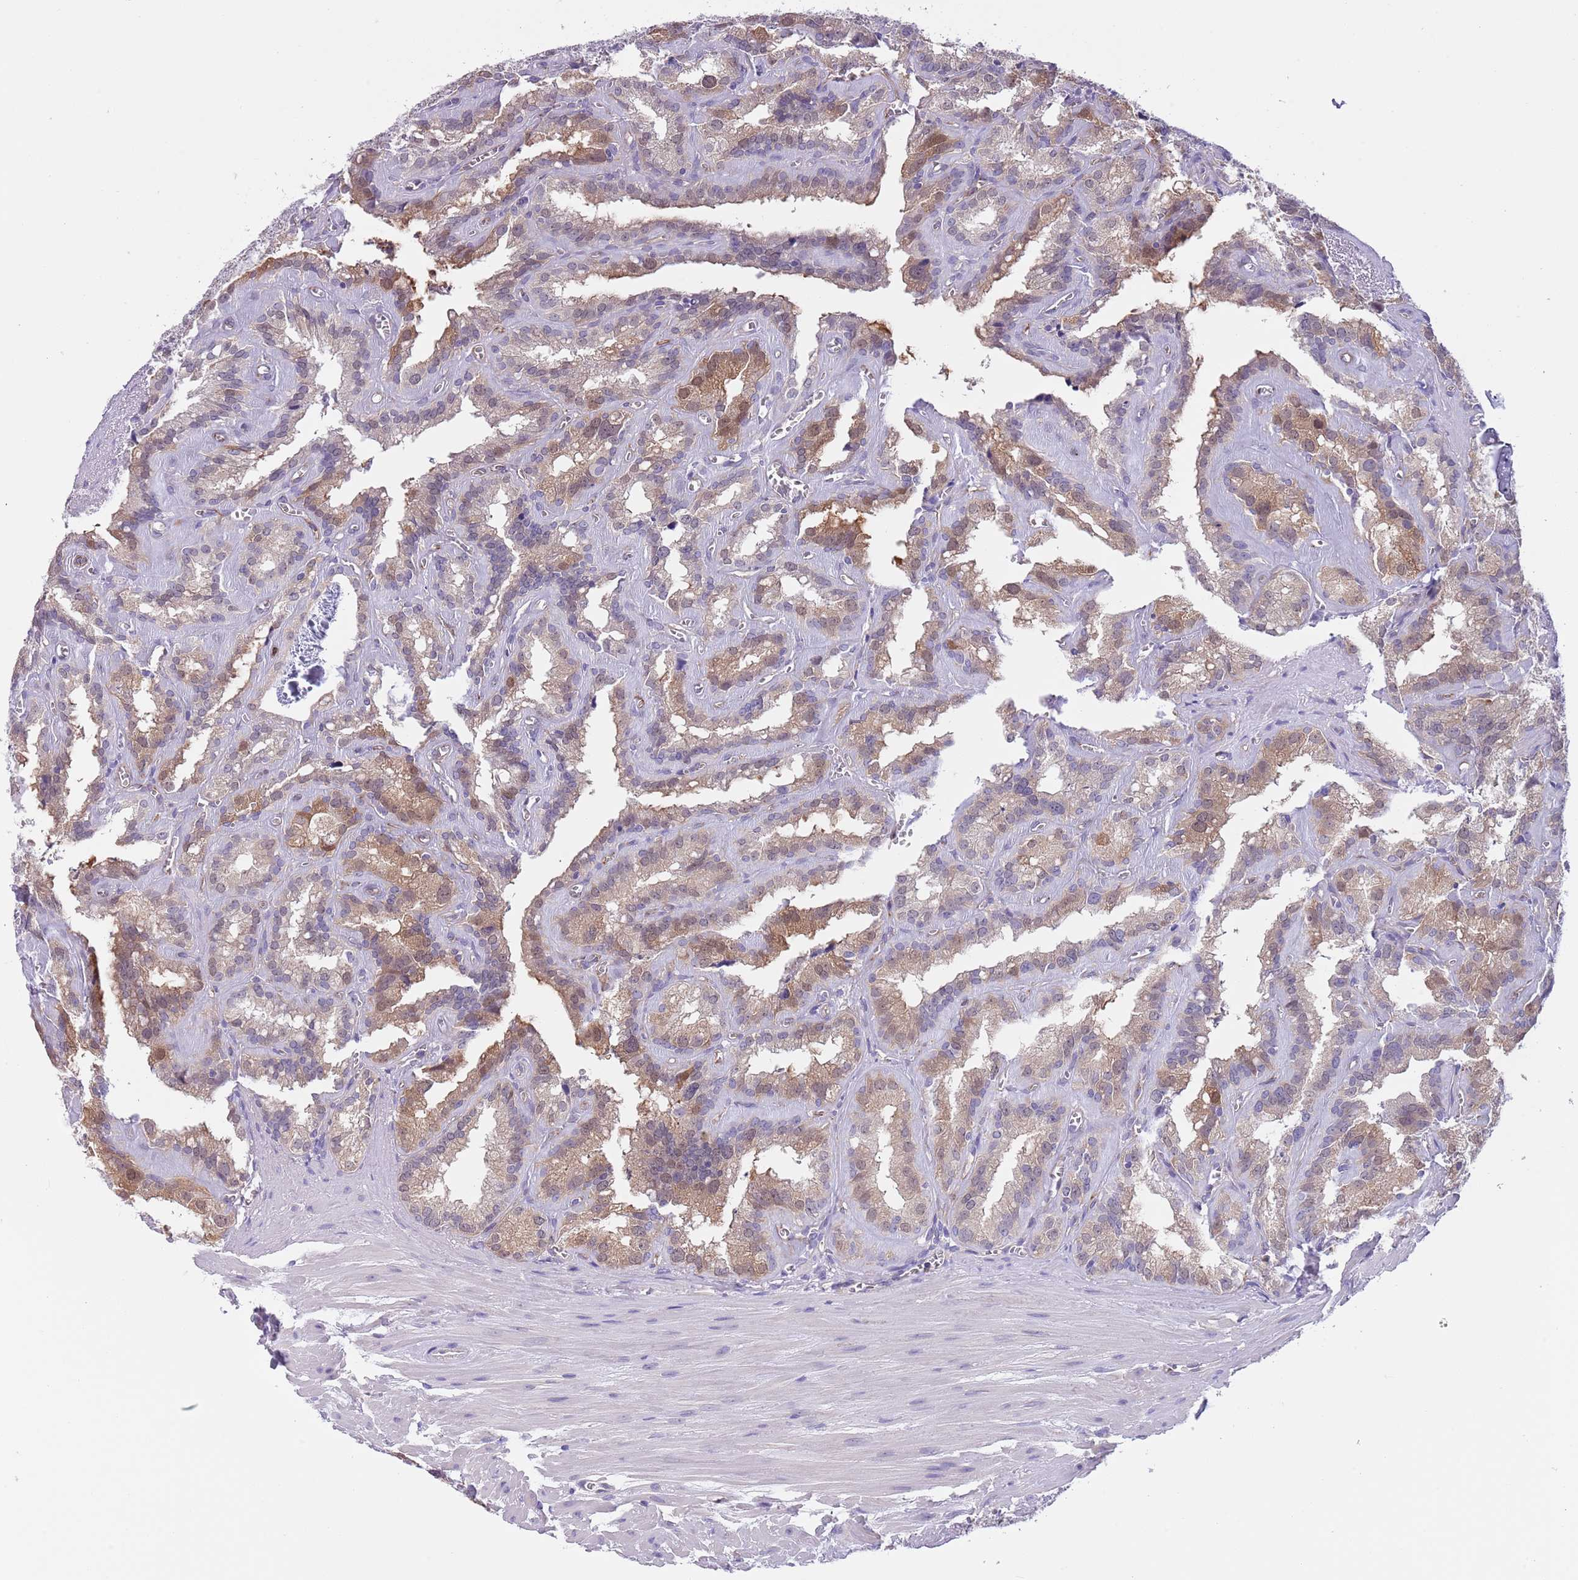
{"staining": {"intensity": "moderate", "quantity": "<25%", "location": "cytoplasmic/membranous"}, "tissue": "seminal vesicle", "cell_type": "Glandular cells", "image_type": "normal", "snomed": [{"axis": "morphology", "description": "Normal tissue, NOS"}, {"axis": "topography", "description": "Prostate"}, {"axis": "topography", "description": "Seminal veicle"}], "caption": "Moderate cytoplasmic/membranous expression for a protein is identified in about <25% of glandular cells of benign seminal vesicle using IHC.", "gene": "TSGA13", "patient": {"sex": "male", "age": 59}}